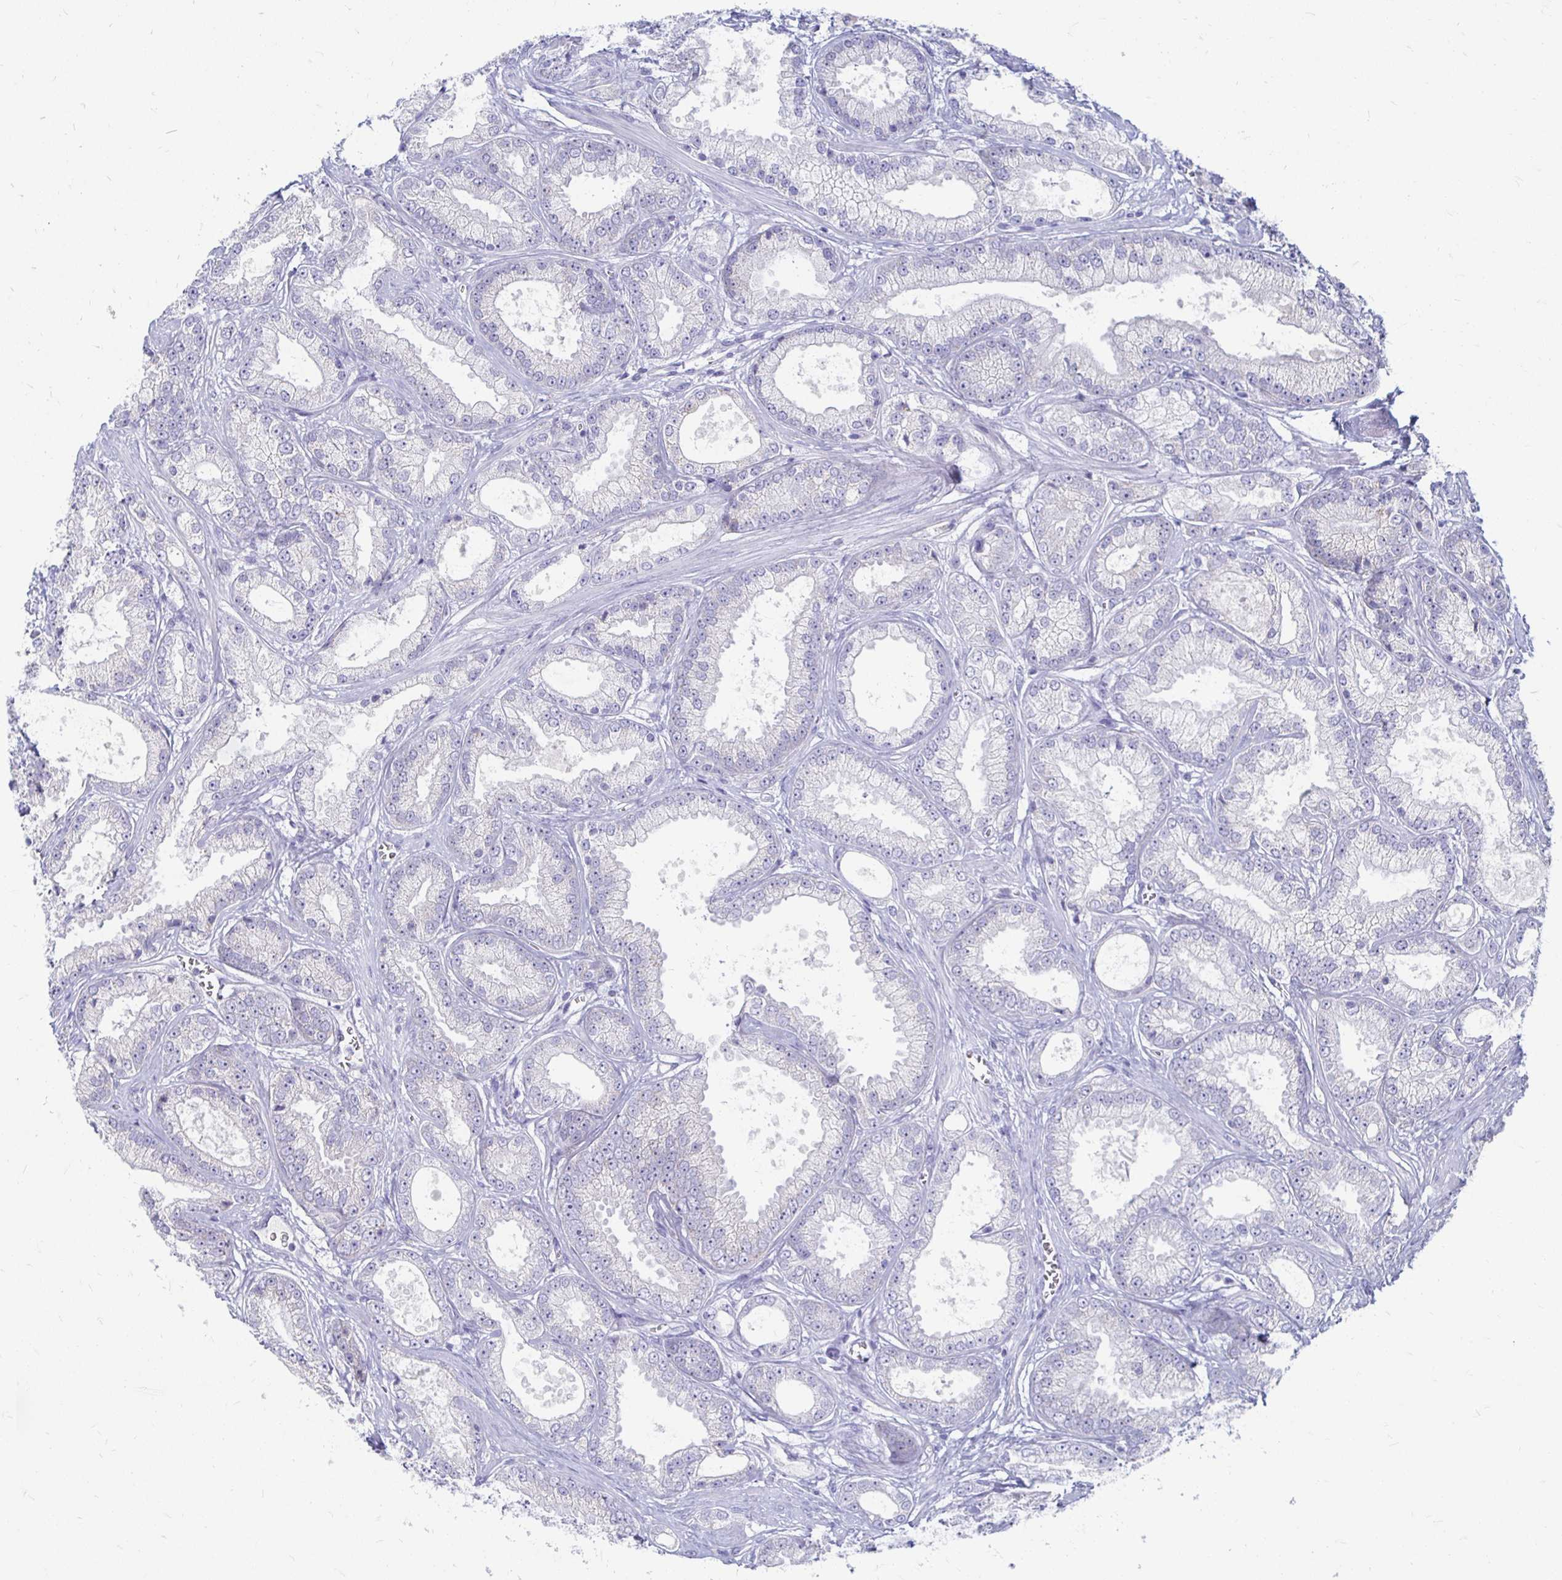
{"staining": {"intensity": "negative", "quantity": "none", "location": "none"}, "tissue": "prostate cancer", "cell_type": "Tumor cells", "image_type": "cancer", "snomed": [{"axis": "morphology", "description": "Adenocarcinoma, High grade"}, {"axis": "topography", "description": "Prostate"}], "caption": "DAB immunohistochemical staining of human prostate cancer (adenocarcinoma (high-grade)) shows no significant expression in tumor cells.", "gene": "PEG10", "patient": {"sex": "male", "age": 67}}